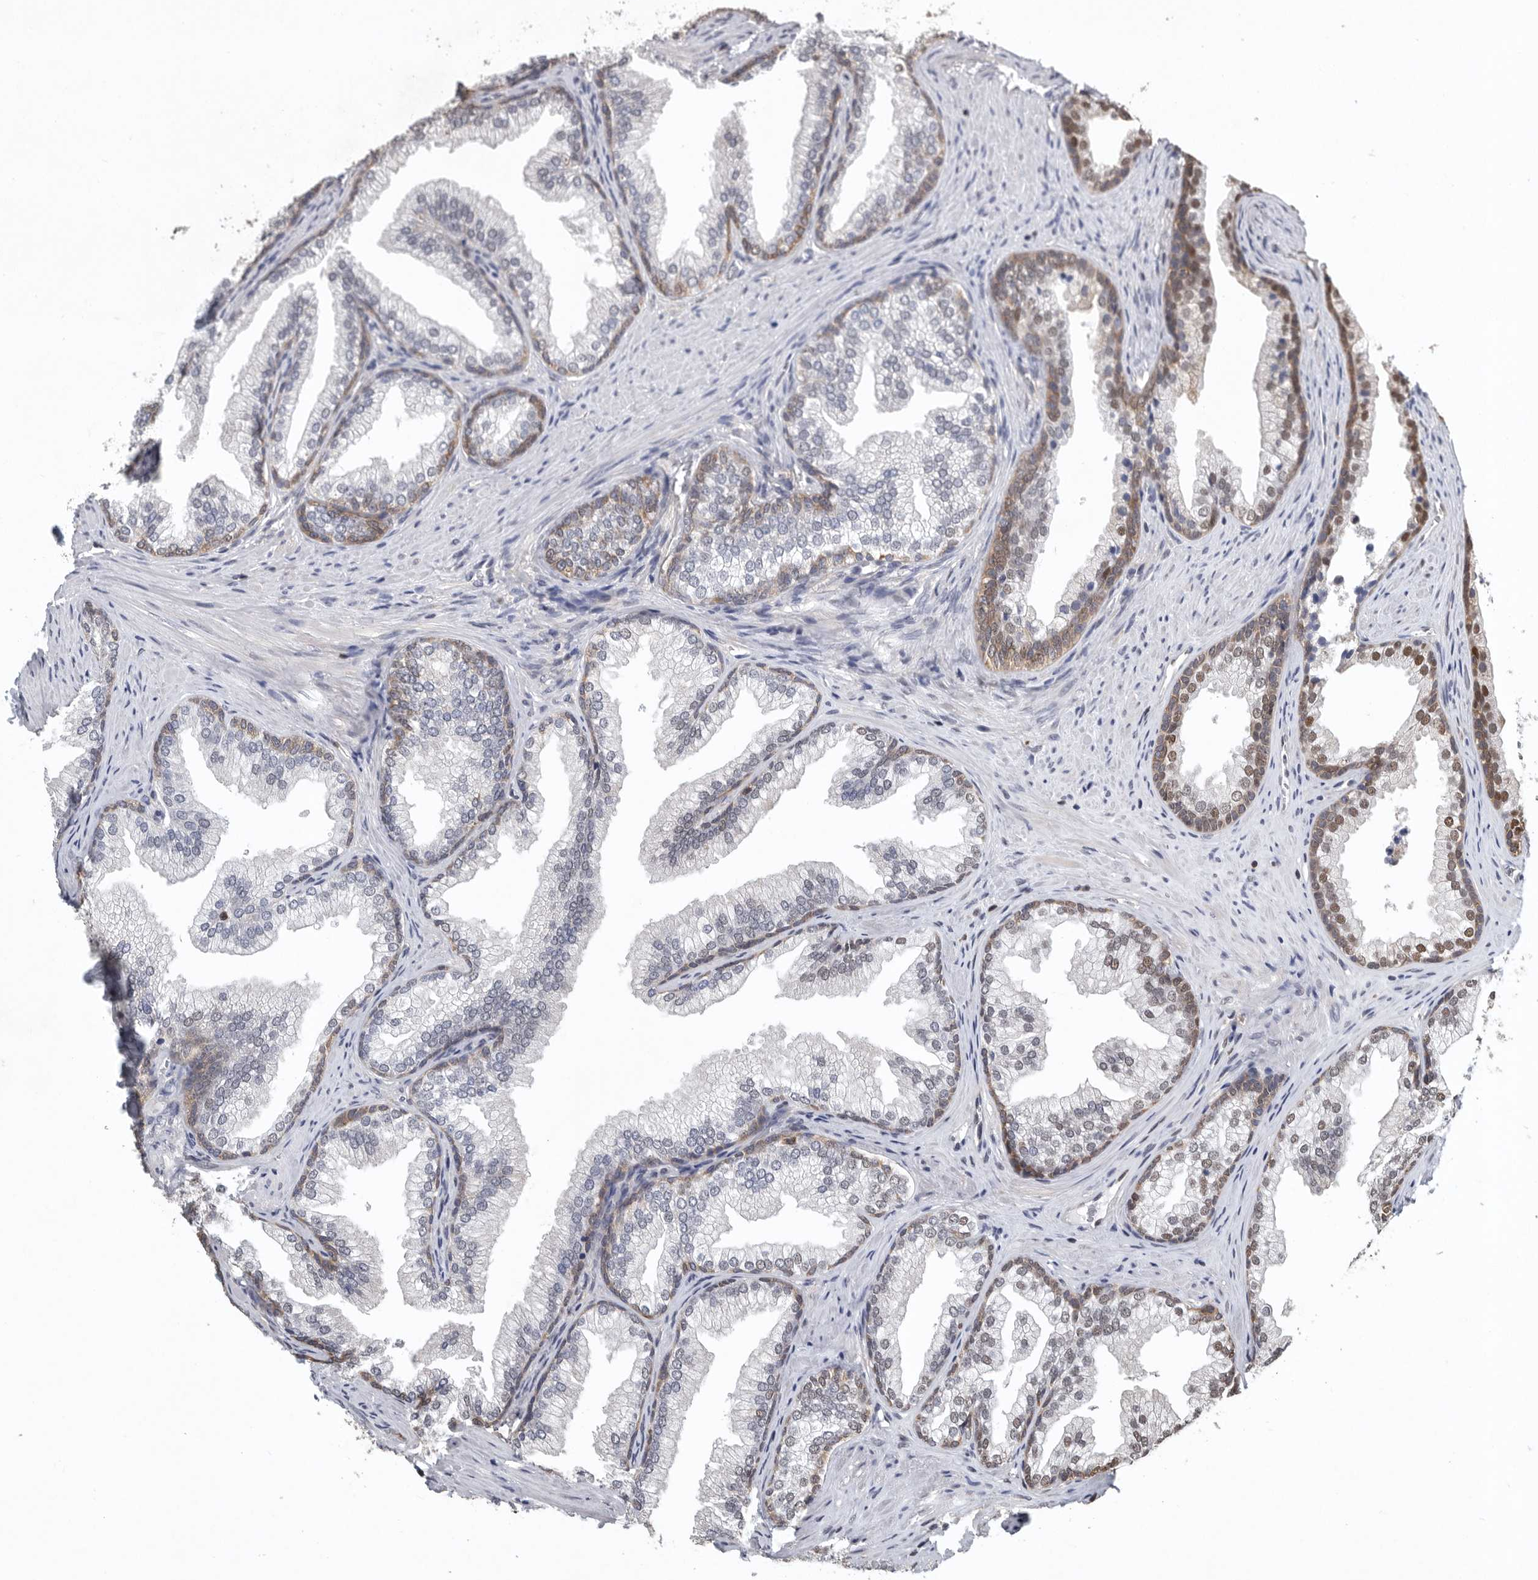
{"staining": {"intensity": "moderate", "quantity": "25%-75%", "location": "cytoplasmic/membranous,nuclear"}, "tissue": "prostate", "cell_type": "Glandular cells", "image_type": "normal", "snomed": [{"axis": "morphology", "description": "Normal tissue, NOS"}, {"axis": "topography", "description": "Prostate"}], "caption": "Glandular cells display medium levels of moderate cytoplasmic/membranous,nuclear staining in approximately 25%-75% of cells in benign prostate. The staining was performed using DAB, with brown indicating positive protein expression. Nuclei are stained blue with hematoxylin.", "gene": "PDCD4", "patient": {"sex": "male", "age": 76}}